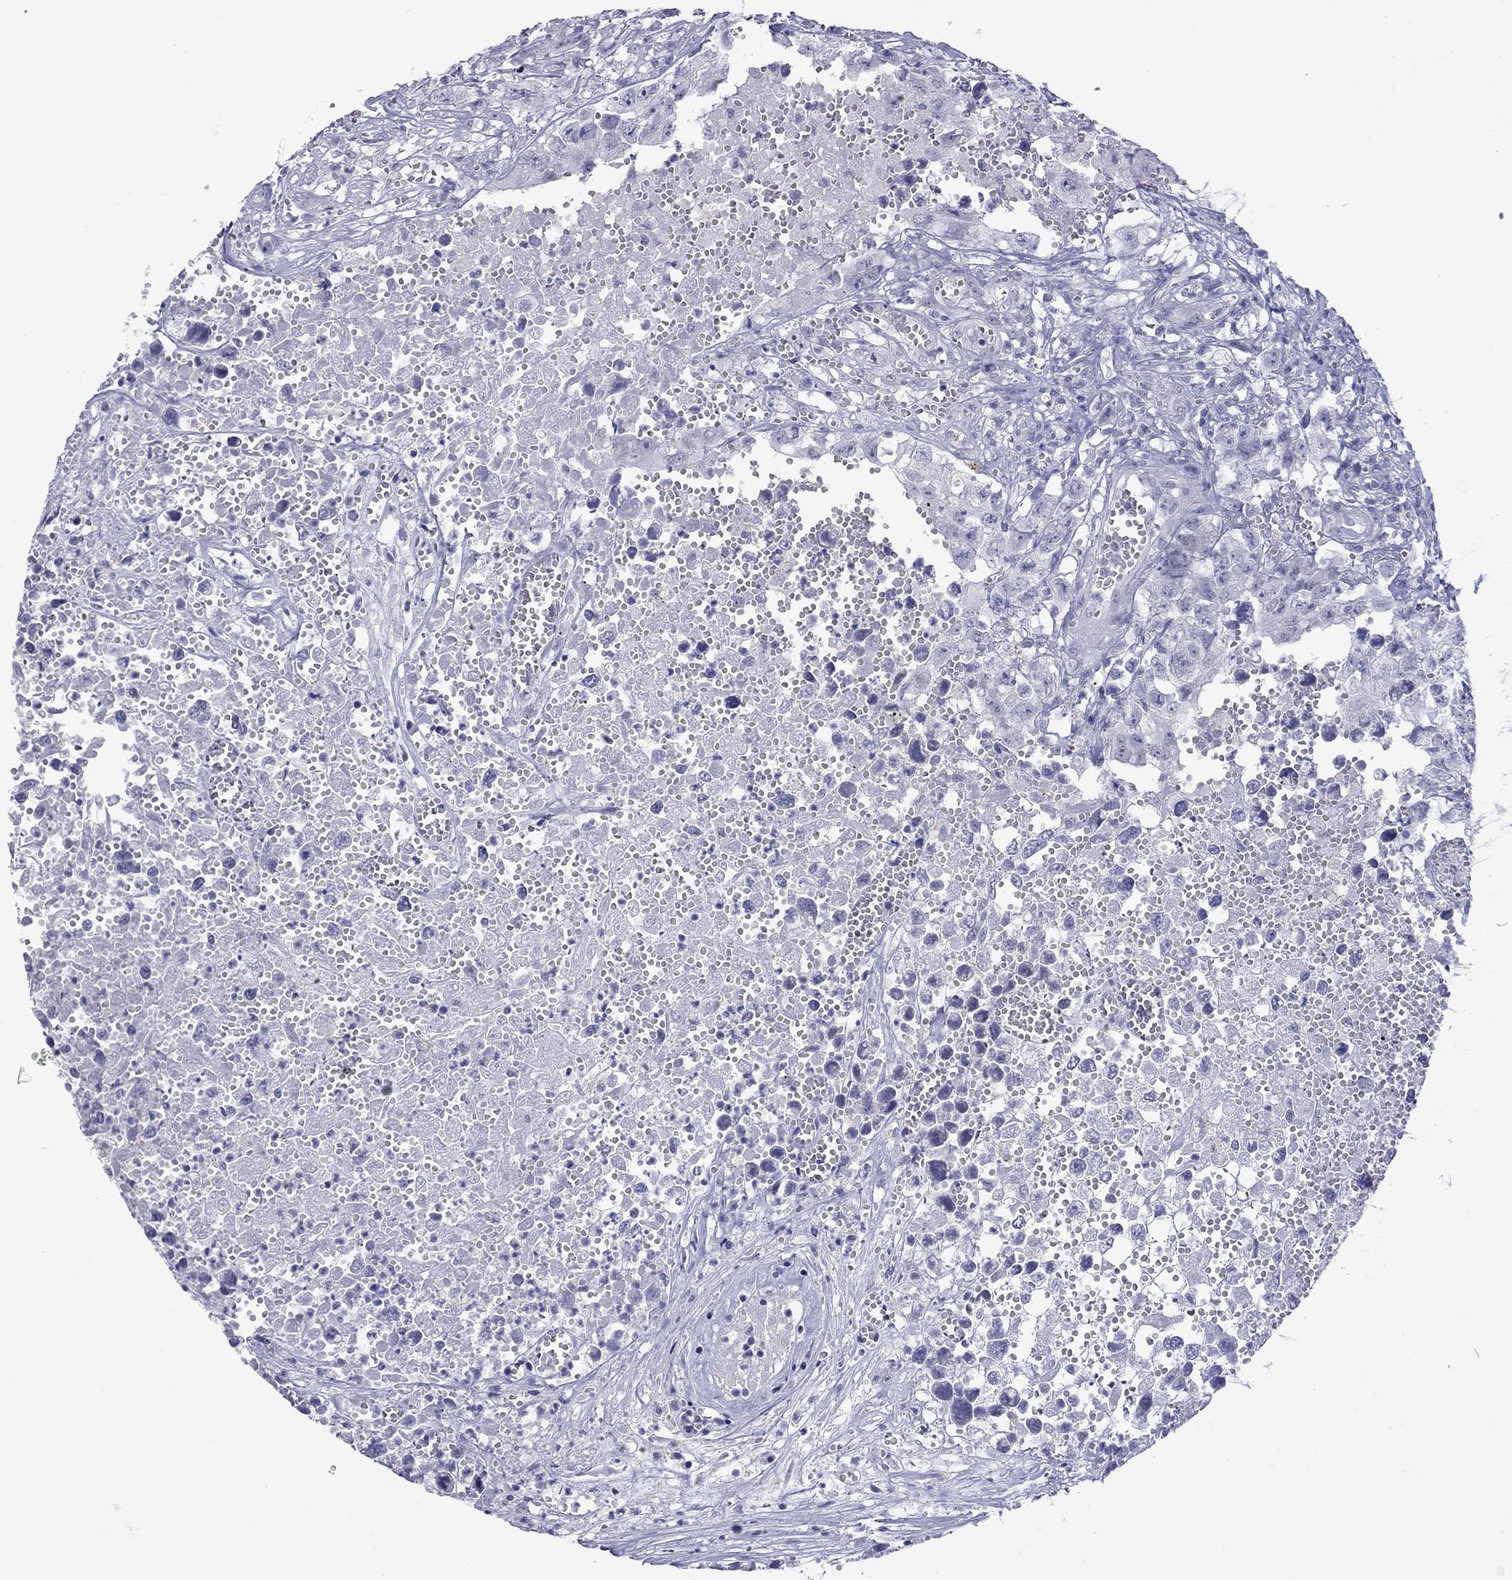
{"staining": {"intensity": "negative", "quantity": "none", "location": "none"}, "tissue": "testis cancer", "cell_type": "Tumor cells", "image_type": "cancer", "snomed": [{"axis": "morphology", "description": "Seminoma, NOS"}, {"axis": "morphology", "description": "Carcinoma, Embryonal, NOS"}, {"axis": "topography", "description": "Testis"}], "caption": "Immunohistochemistry (IHC) image of neoplastic tissue: human testis cancer (embryonal carcinoma) stained with DAB (3,3'-diaminobenzidine) exhibits no significant protein expression in tumor cells. (DAB immunohistochemistry visualized using brightfield microscopy, high magnification).", "gene": "CHRNB3", "patient": {"sex": "male", "age": 22}}